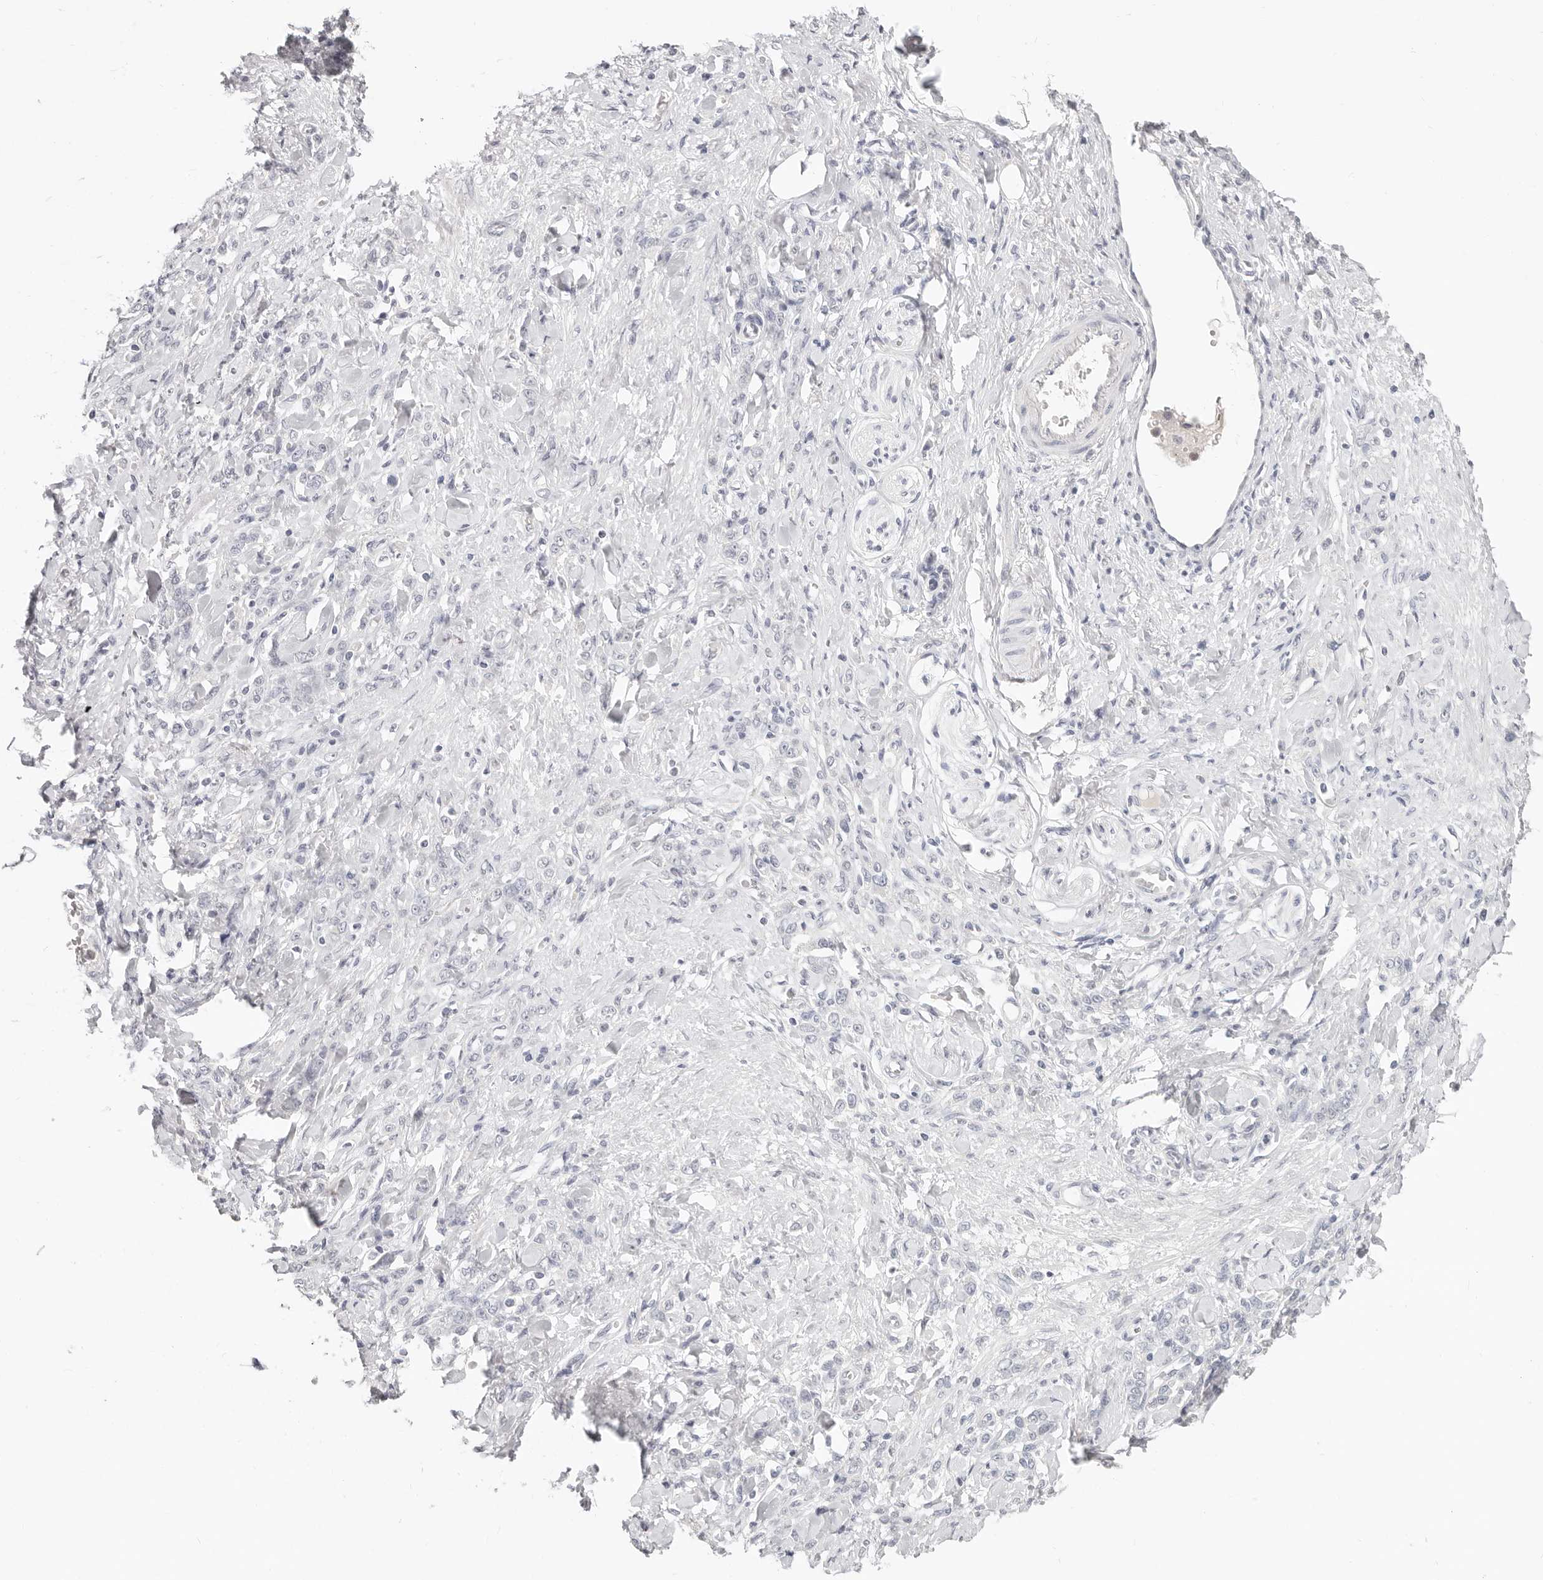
{"staining": {"intensity": "negative", "quantity": "none", "location": "none"}, "tissue": "stomach cancer", "cell_type": "Tumor cells", "image_type": "cancer", "snomed": [{"axis": "morphology", "description": "Normal tissue, NOS"}, {"axis": "morphology", "description": "Adenocarcinoma, NOS"}, {"axis": "topography", "description": "Stomach"}], "caption": "IHC photomicrograph of stomach cancer (adenocarcinoma) stained for a protein (brown), which displays no positivity in tumor cells. The staining is performed using DAB (3,3'-diaminobenzidine) brown chromogen with nuclei counter-stained in using hematoxylin.", "gene": "ASCL1", "patient": {"sex": "male", "age": 82}}